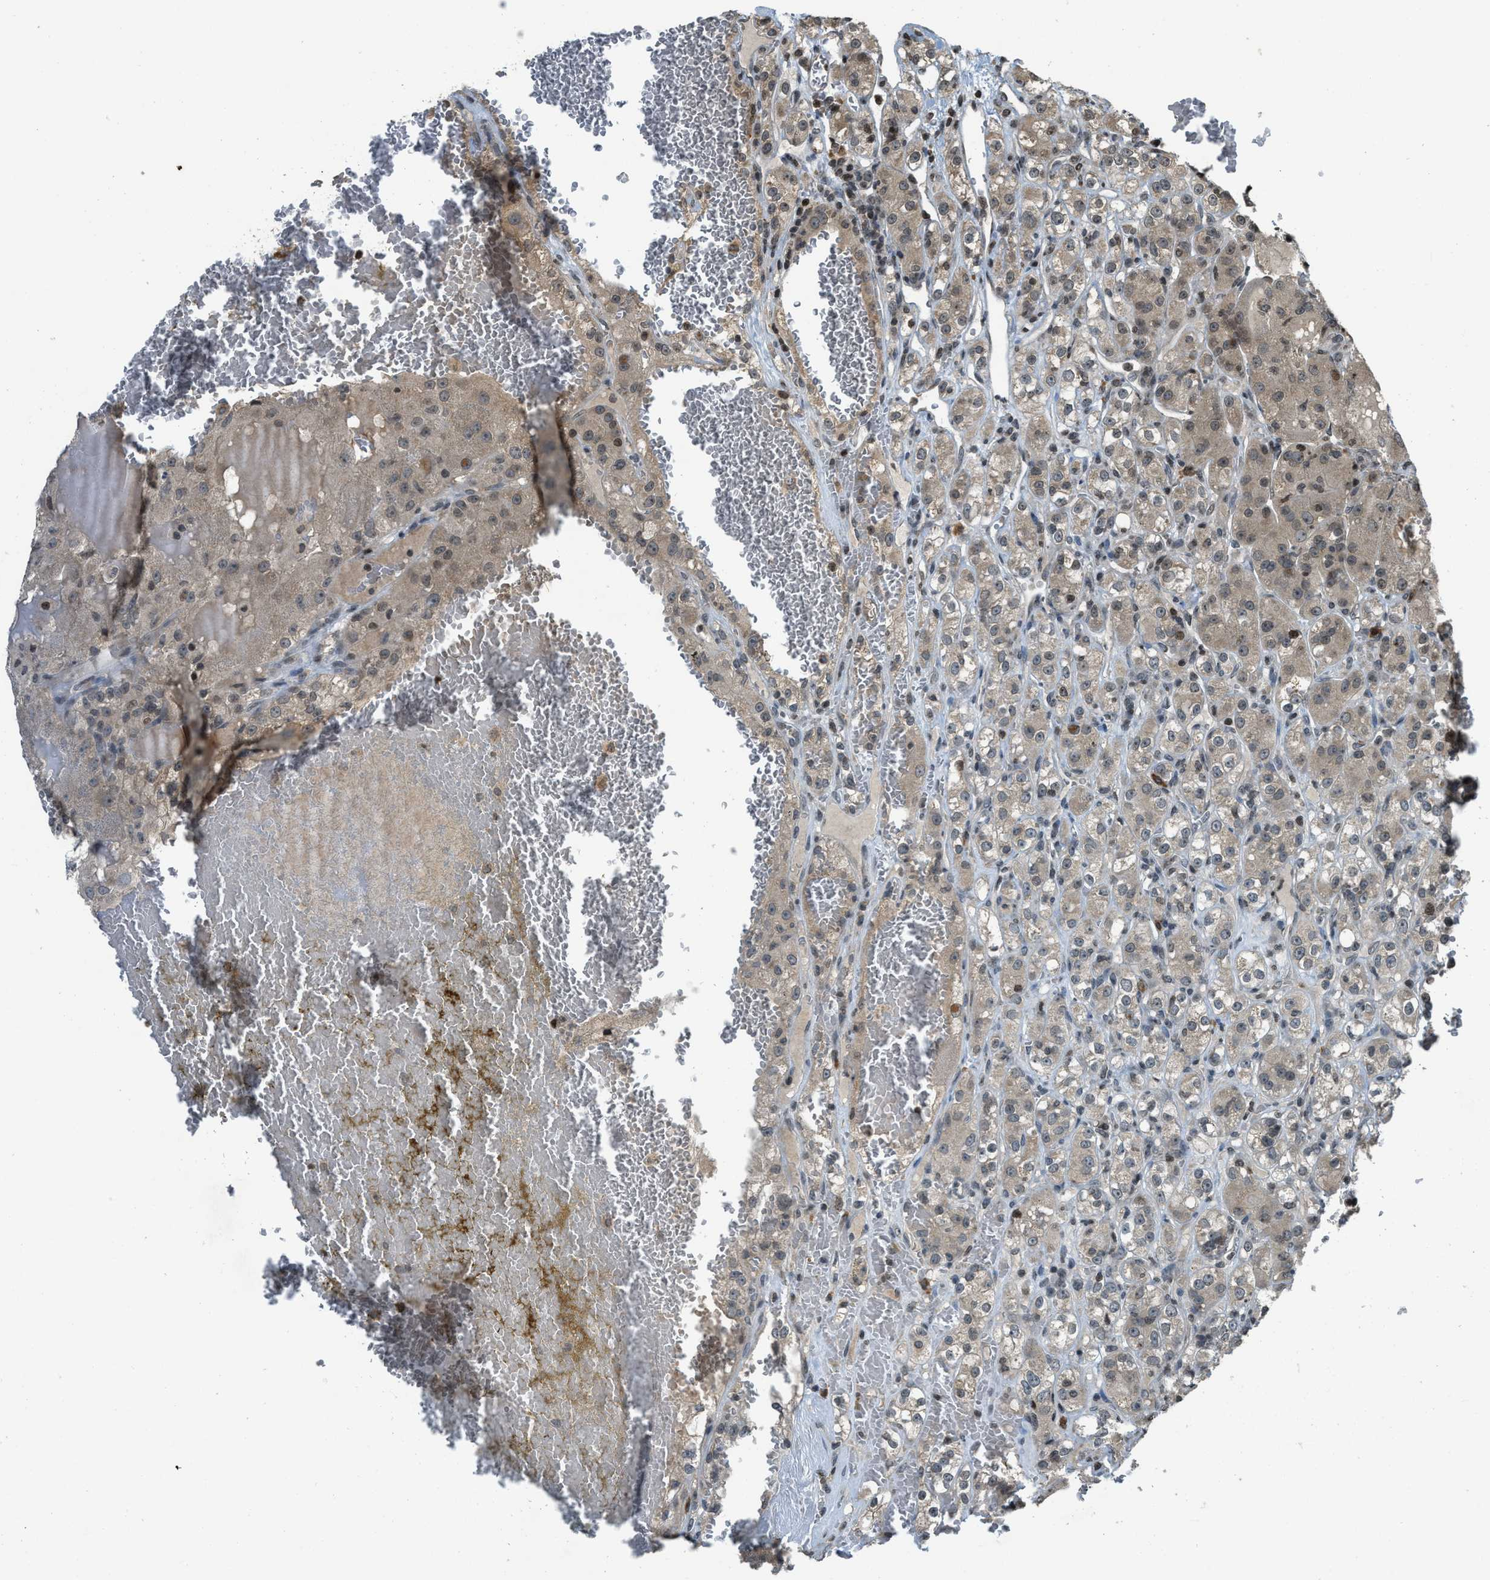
{"staining": {"intensity": "weak", "quantity": ">75%", "location": "cytoplasmic/membranous,nuclear"}, "tissue": "renal cancer", "cell_type": "Tumor cells", "image_type": "cancer", "snomed": [{"axis": "morphology", "description": "Normal tissue, NOS"}, {"axis": "morphology", "description": "Adenocarcinoma, NOS"}, {"axis": "topography", "description": "Kidney"}], "caption": "Human renal cancer stained with a brown dye reveals weak cytoplasmic/membranous and nuclear positive positivity in approximately >75% of tumor cells.", "gene": "SIAH1", "patient": {"sex": "male", "age": 61}}